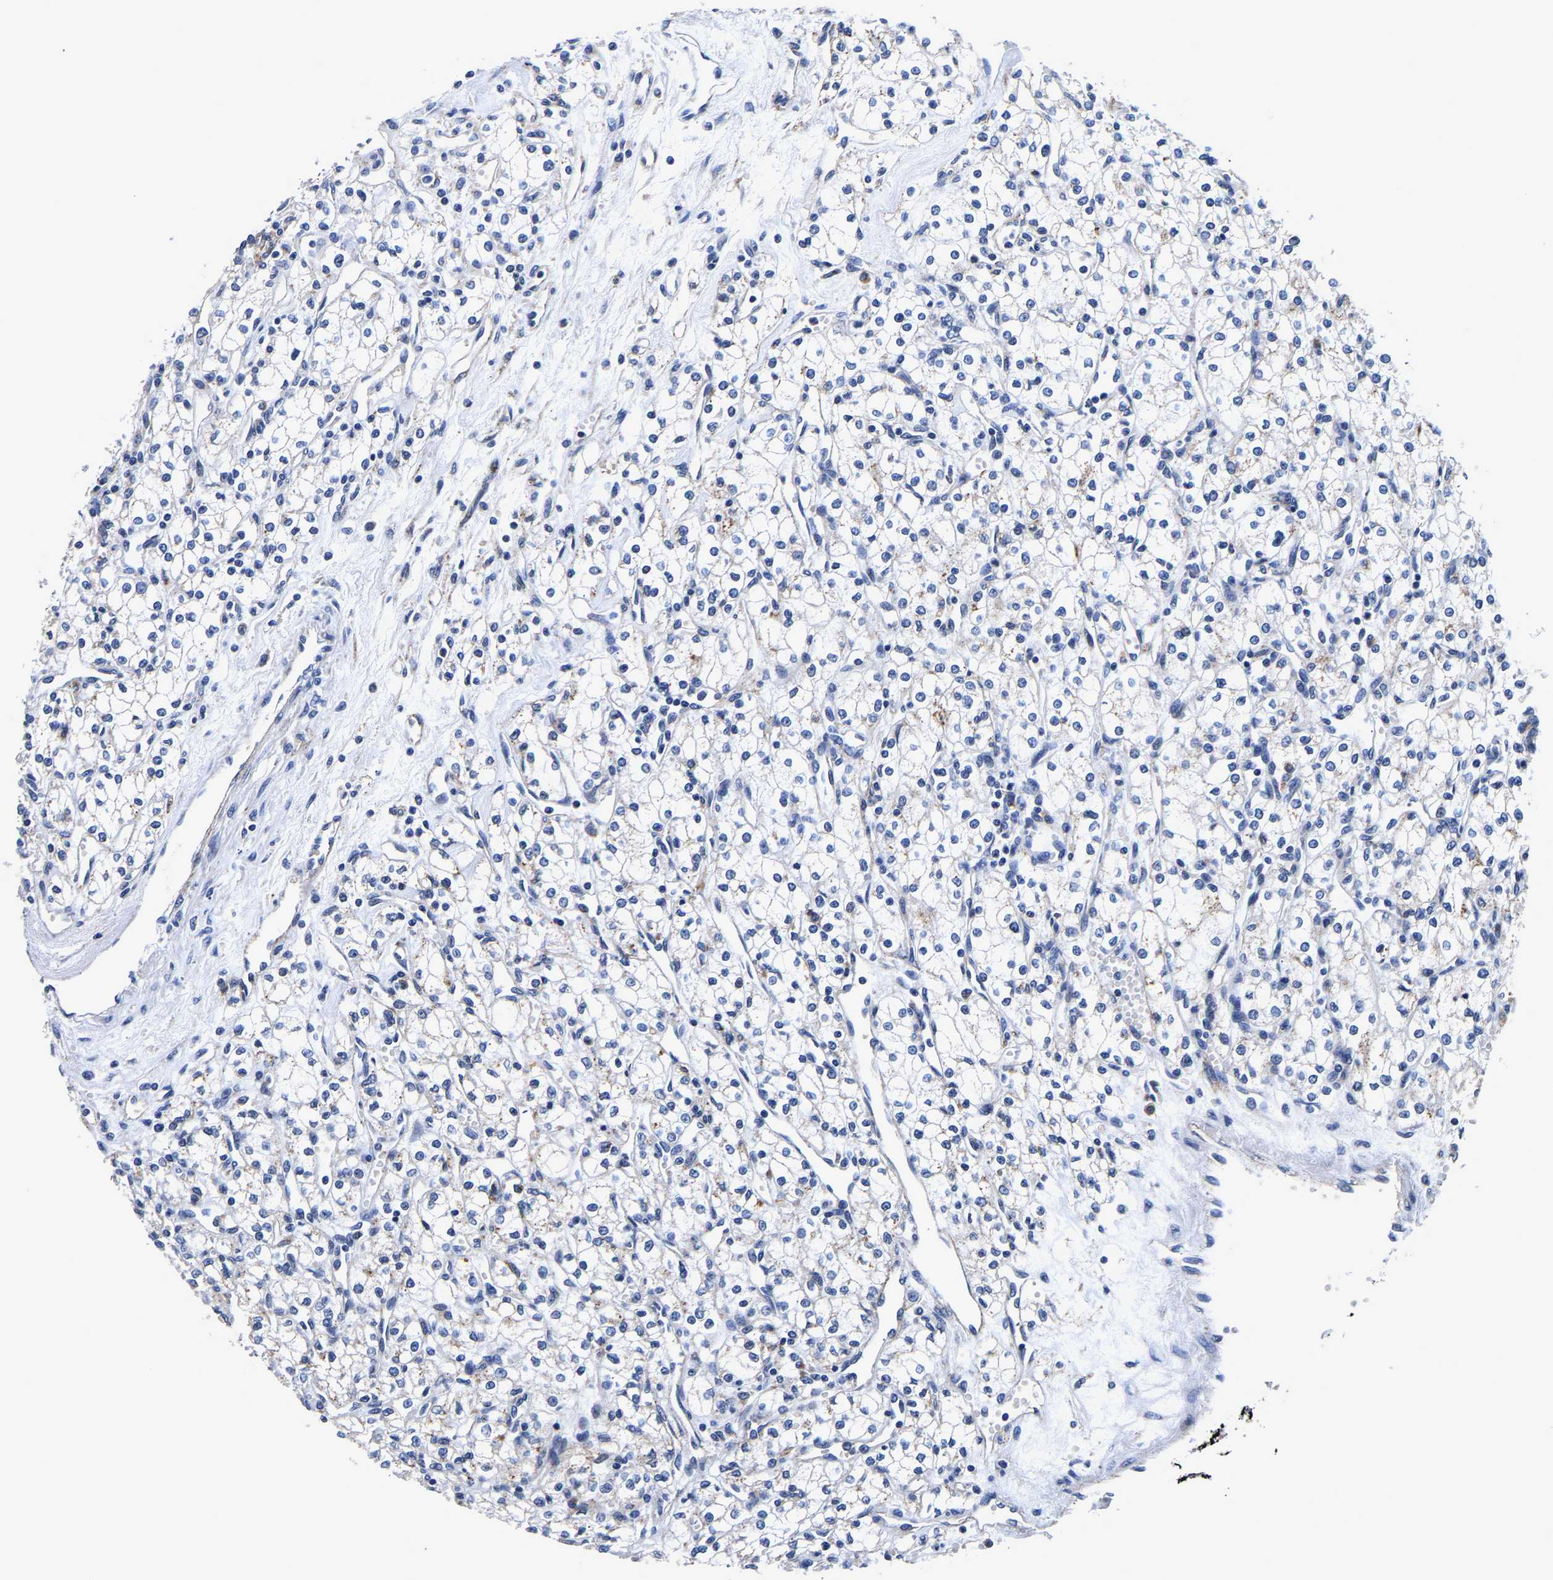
{"staining": {"intensity": "negative", "quantity": "none", "location": "none"}, "tissue": "renal cancer", "cell_type": "Tumor cells", "image_type": "cancer", "snomed": [{"axis": "morphology", "description": "Adenocarcinoma, NOS"}, {"axis": "topography", "description": "Kidney"}], "caption": "Immunohistochemistry (IHC) histopathology image of human renal cancer (adenocarcinoma) stained for a protein (brown), which reveals no staining in tumor cells.", "gene": "GRN", "patient": {"sex": "male", "age": 59}}